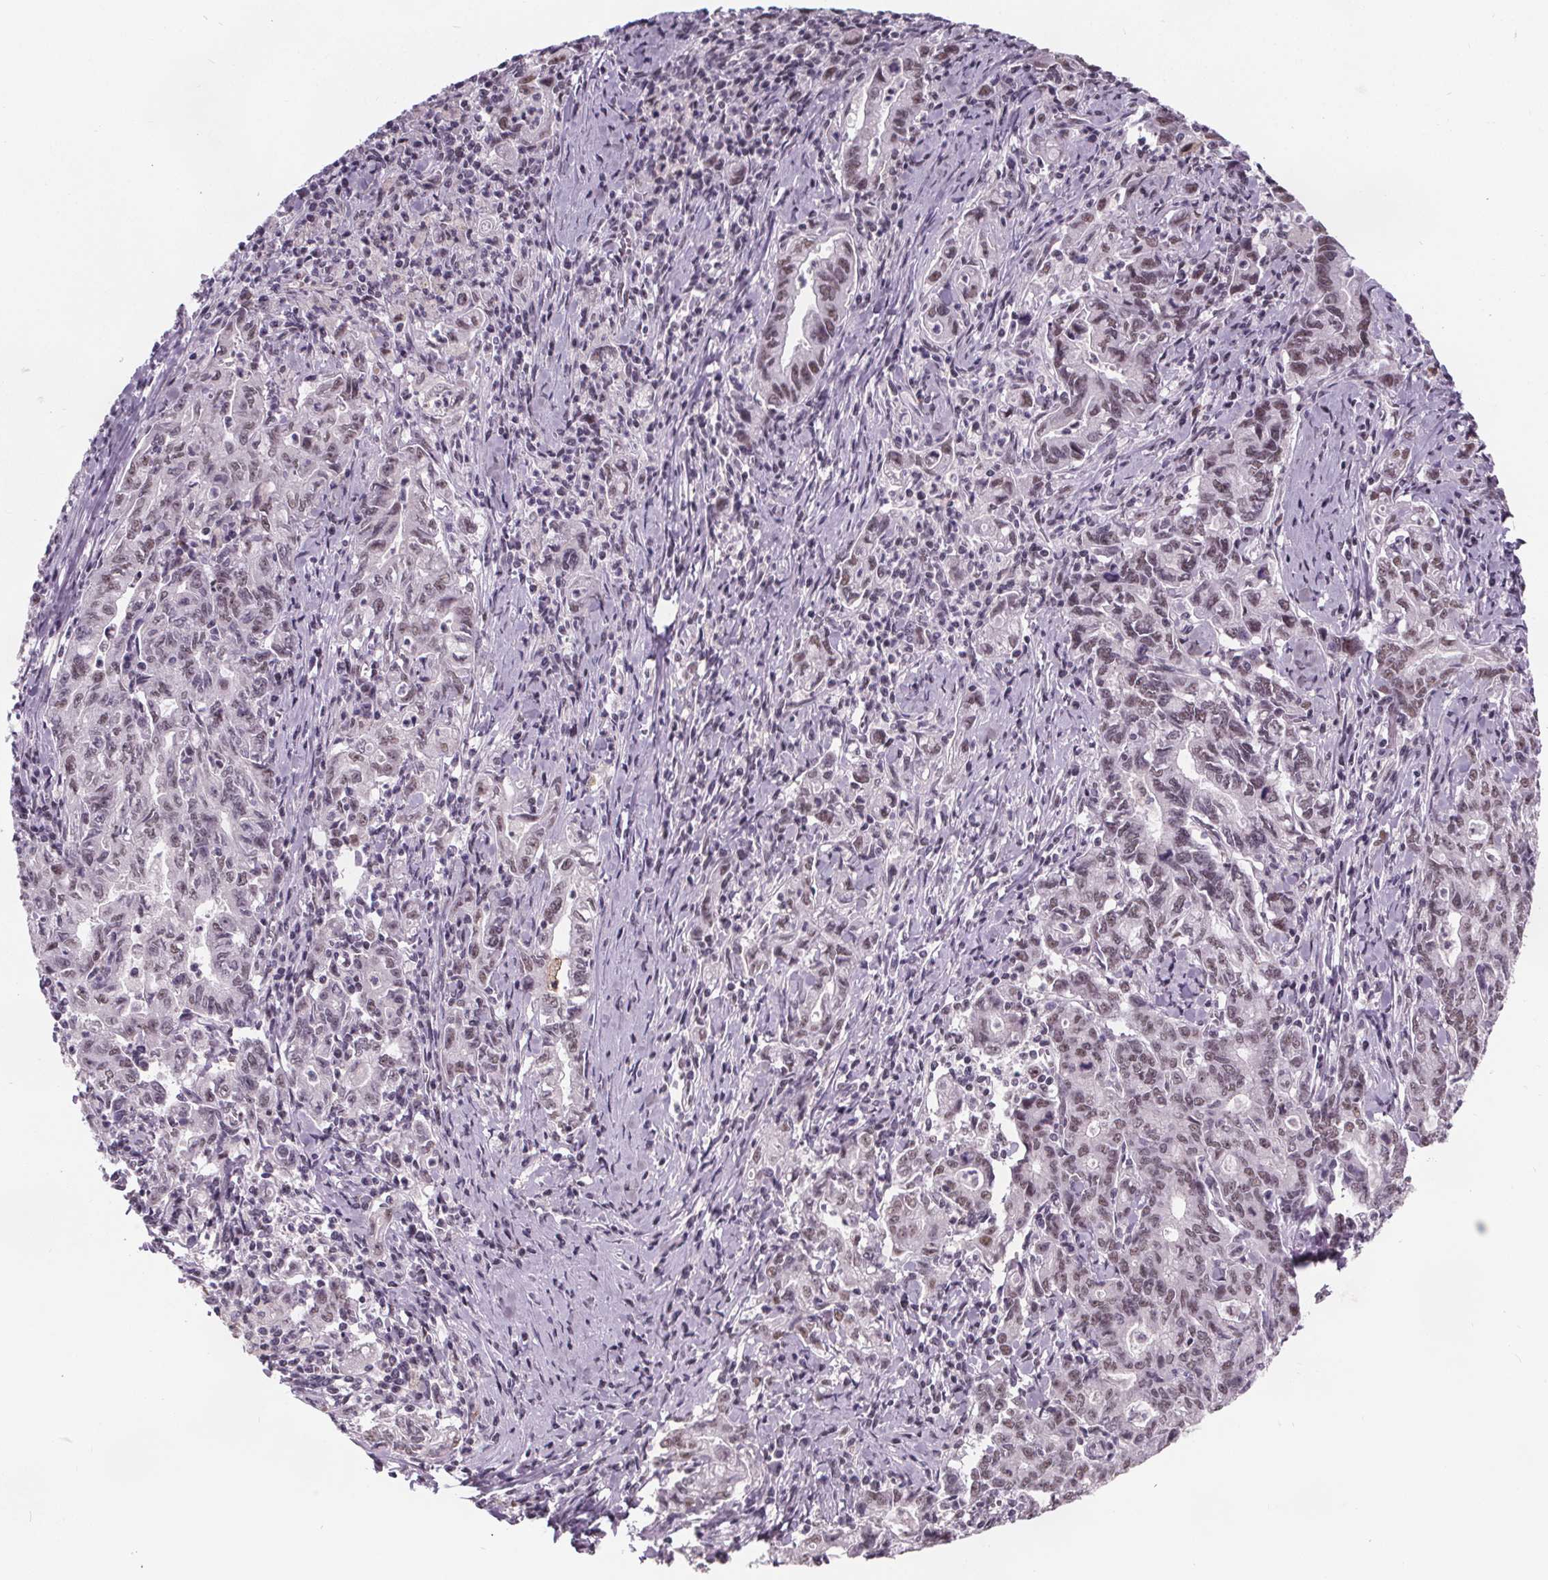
{"staining": {"intensity": "moderate", "quantity": "25%-75%", "location": "nuclear"}, "tissue": "stomach cancer", "cell_type": "Tumor cells", "image_type": "cancer", "snomed": [{"axis": "morphology", "description": "Adenocarcinoma, NOS"}, {"axis": "topography", "description": "Stomach, upper"}], "caption": "Brown immunohistochemical staining in stomach adenocarcinoma demonstrates moderate nuclear staining in approximately 25%-75% of tumor cells.", "gene": "ZNF572", "patient": {"sex": "female", "age": 79}}